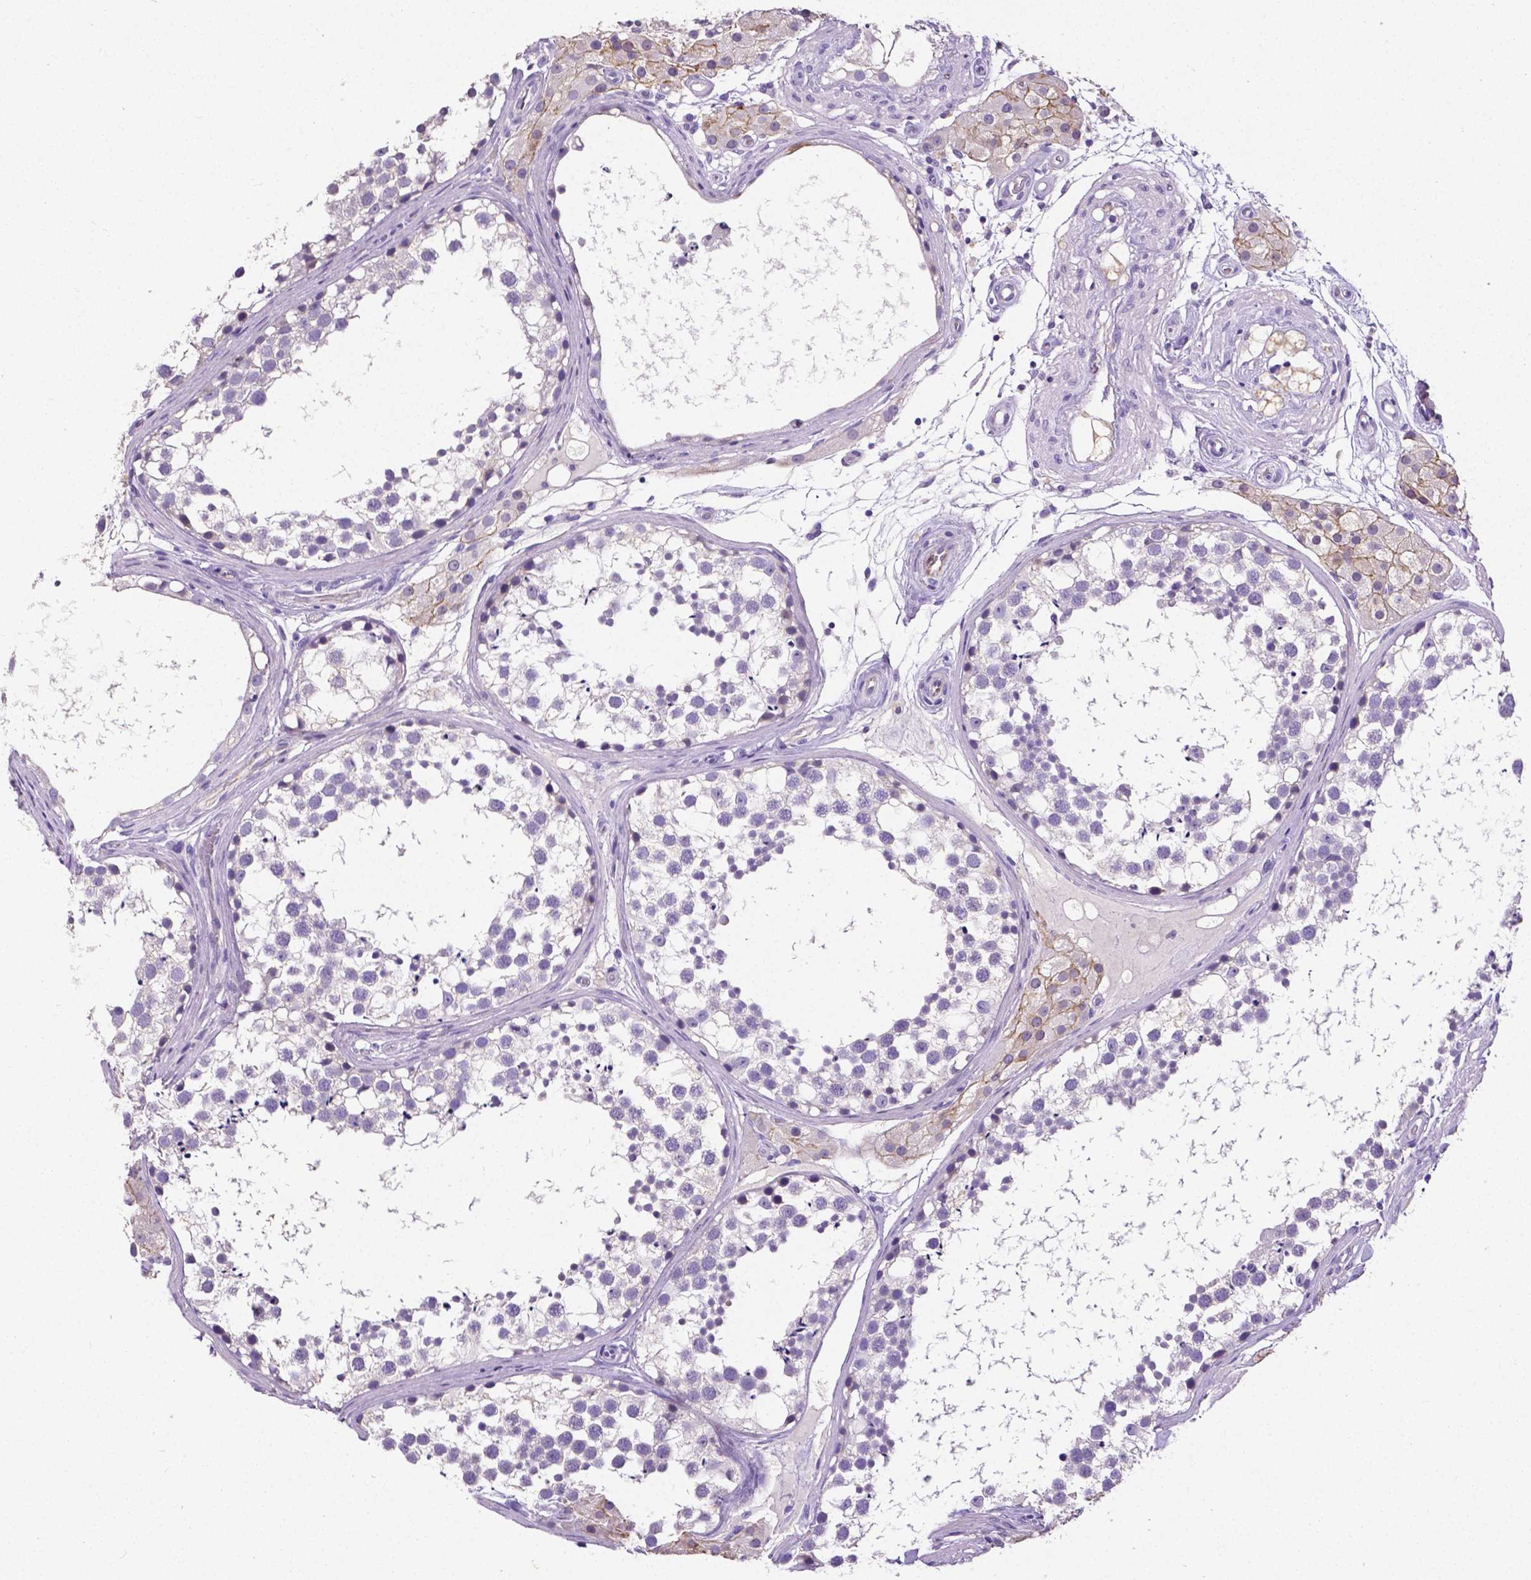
{"staining": {"intensity": "negative", "quantity": "none", "location": "none"}, "tissue": "testis", "cell_type": "Cells in seminiferous ducts", "image_type": "normal", "snomed": [{"axis": "morphology", "description": "Normal tissue, NOS"}, {"axis": "morphology", "description": "Seminoma, NOS"}, {"axis": "topography", "description": "Testis"}], "caption": "Protein analysis of normal testis demonstrates no significant expression in cells in seminiferous ducts.", "gene": "OCLN", "patient": {"sex": "male", "age": 65}}